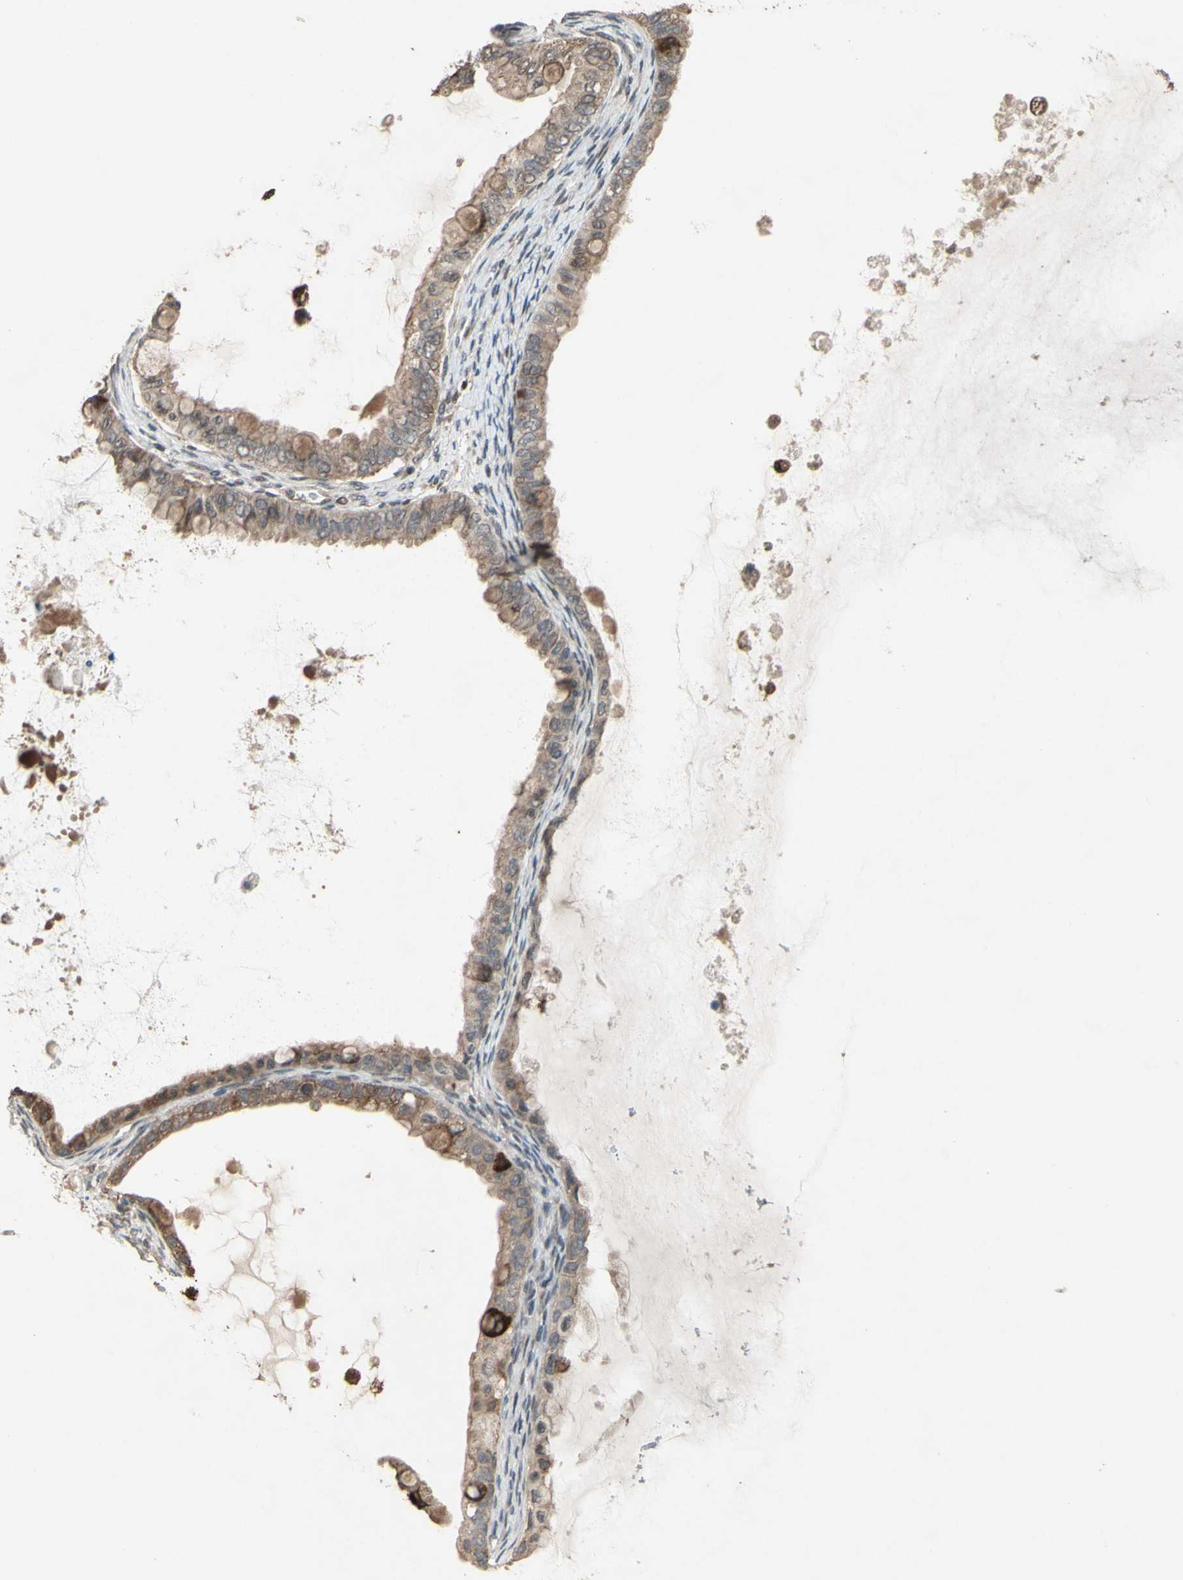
{"staining": {"intensity": "moderate", "quantity": ">75%", "location": "cytoplasmic/membranous"}, "tissue": "ovarian cancer", "cell_type": "Tumor cells", "image_type": "cancer", "snomed": [{"axis": "morphology", "description": "Cystadenocarcinoma, mucinous, NOS"}, {"axis": "topography", "description": "Ovary"}], "caption": "Immunohistochemistry (IHC) of human ovarian cancer (mucinous cystadenocarcinoma) shows medium levels of moderate cytoplasmic/membranous staining in about >75% of tumor cells. The protein of interest is stained brown, and the nuclei are stained in blue (DAB (3,3'-diaminobenzidine) IHC with brightfield microscopy, high magnification).", "gene": "CD164", "patient": {"sex": "female", "age": 80}}